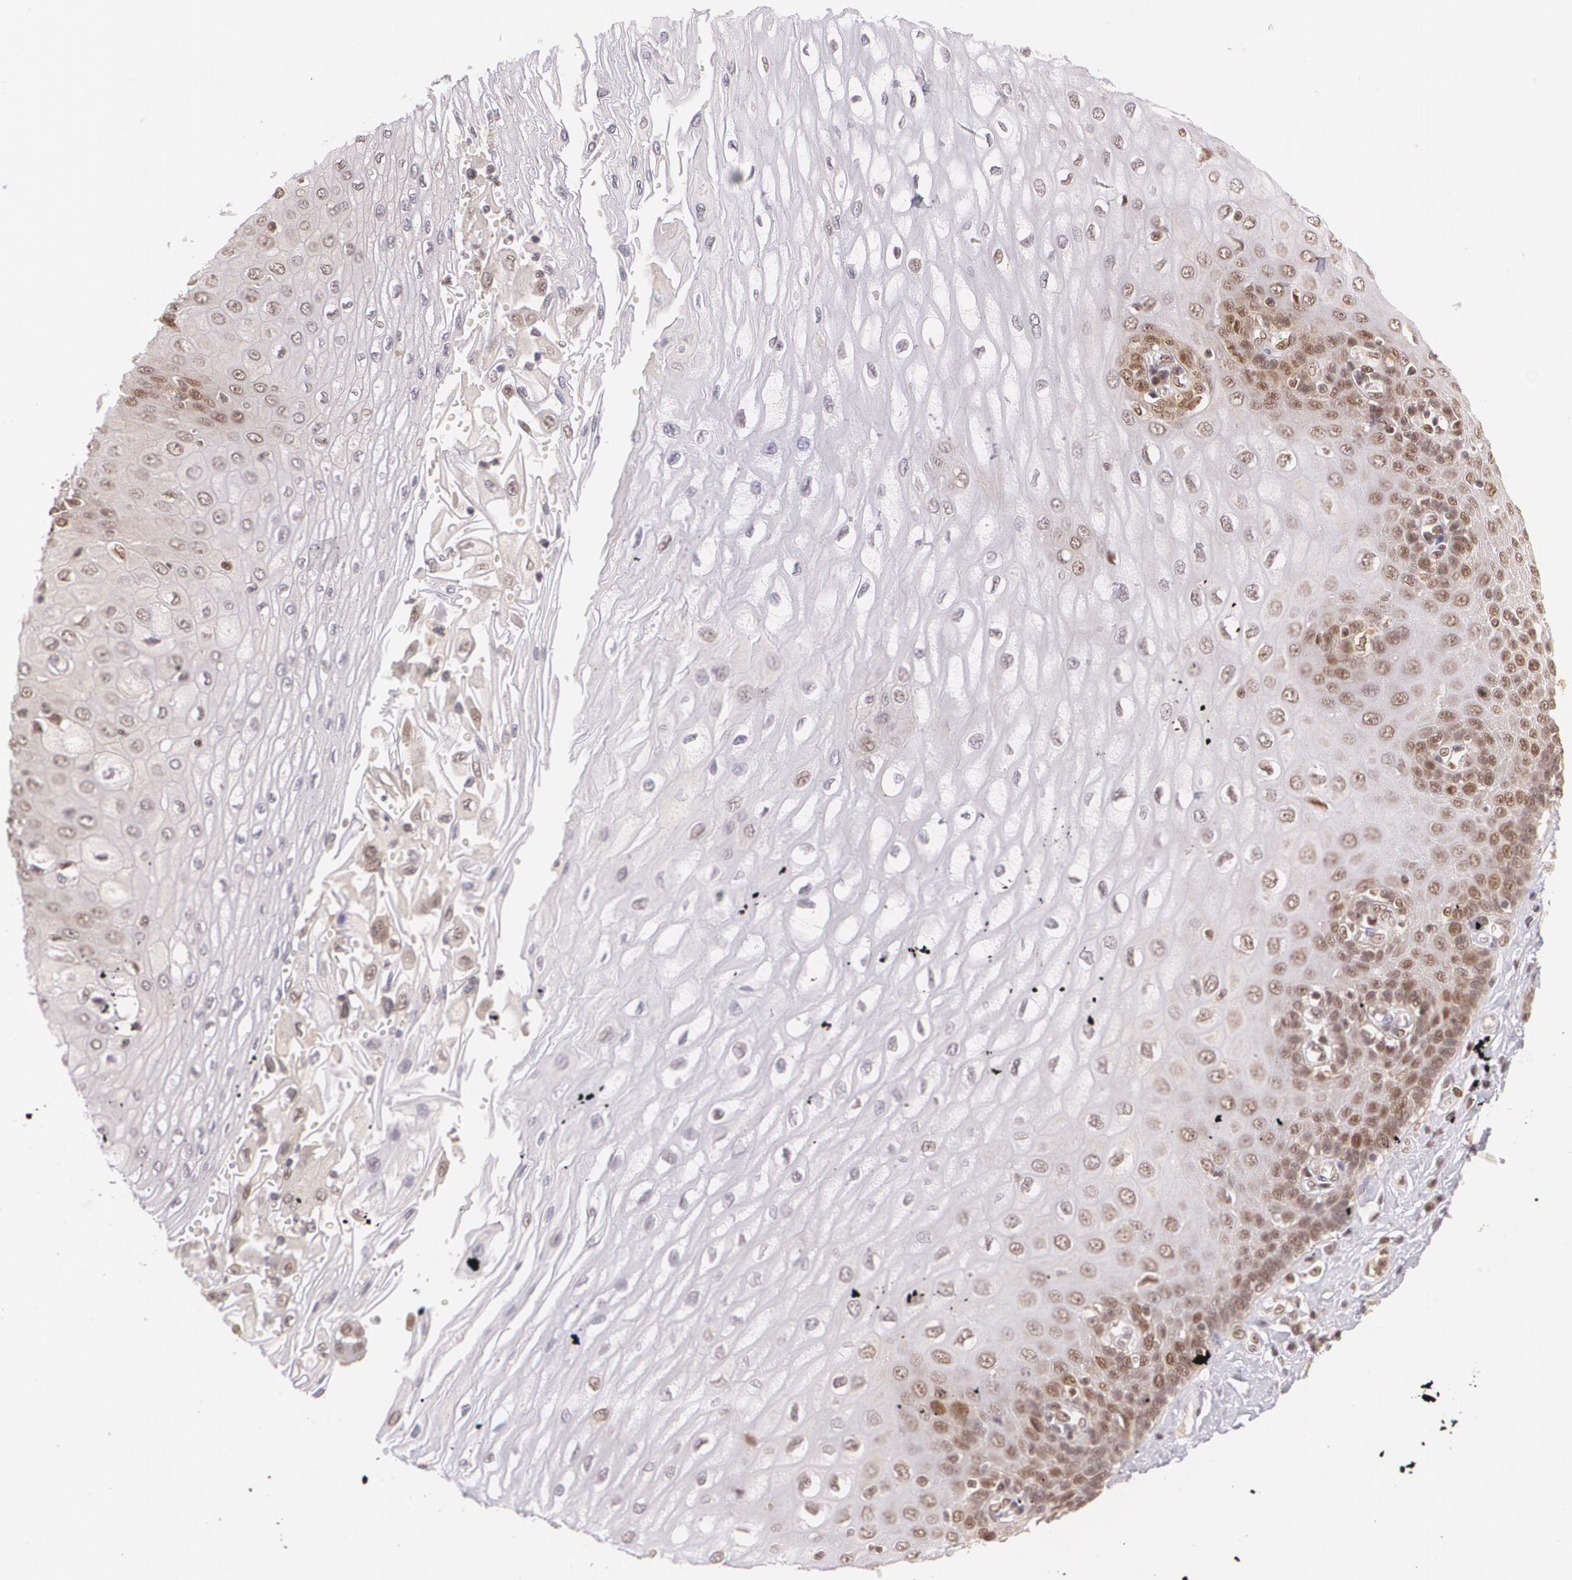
{"staining": {"intensity": "weak", "quantity": "<25%", "location": "nuclear"}, "tissue": "esophagus", "cell_type": "Squamous epithelial cells", "image_type": "normal", "snomed": [{"axis": "morphology", "description": "Normal tissue, NOS"}, {"axis": "topography", "description": "Esophagus"}], "caption": "Squamous epithelial cells are negative for brown protein staining in unremarkable esophagus. The staining is performed using DAB (3,3'-diaminobenzidine) brown chromogen with nuclei counter-stained in using hematoxylin.", "gene": "CUL2", "patient": {"sex": "male", "age": 62}}